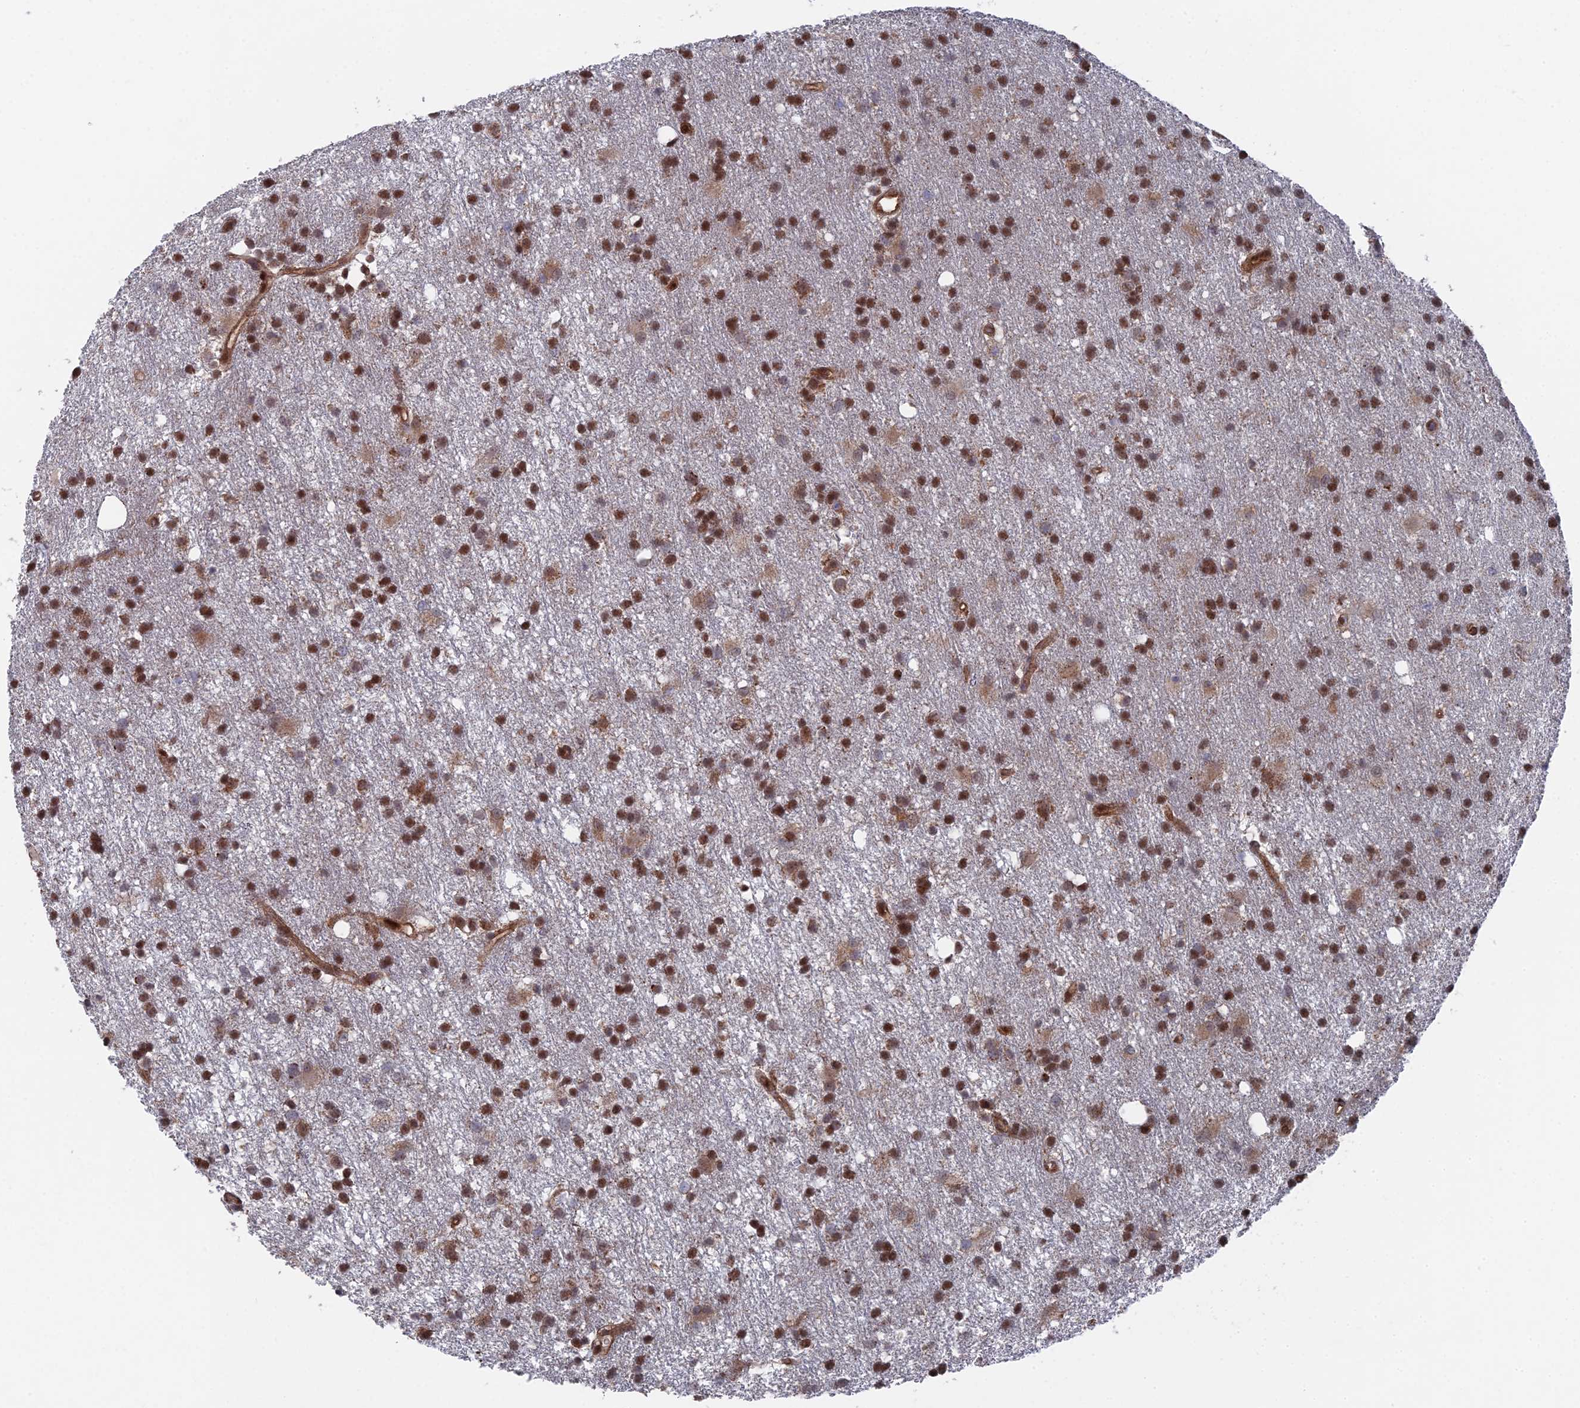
{"staining": {"intensity": "strong", "quantity": ">75%", "location": "nuclear"}, "tissue": "glioma", "cell_type": "Tumor cells", "image_type": "cancer", "snomed": [{"axis": "morphology", "description": "Glioma, malignant, High grade"}, {"axis": "topography", "description": "Brain"}], "caption": "About >75% of tumor cells in glioma demonstrate strong nuclear protein positivity as visualized by brown immunohistochemical staining.", "gene": "UNC5D", "patient": {"sex": "male", "age": 77}}